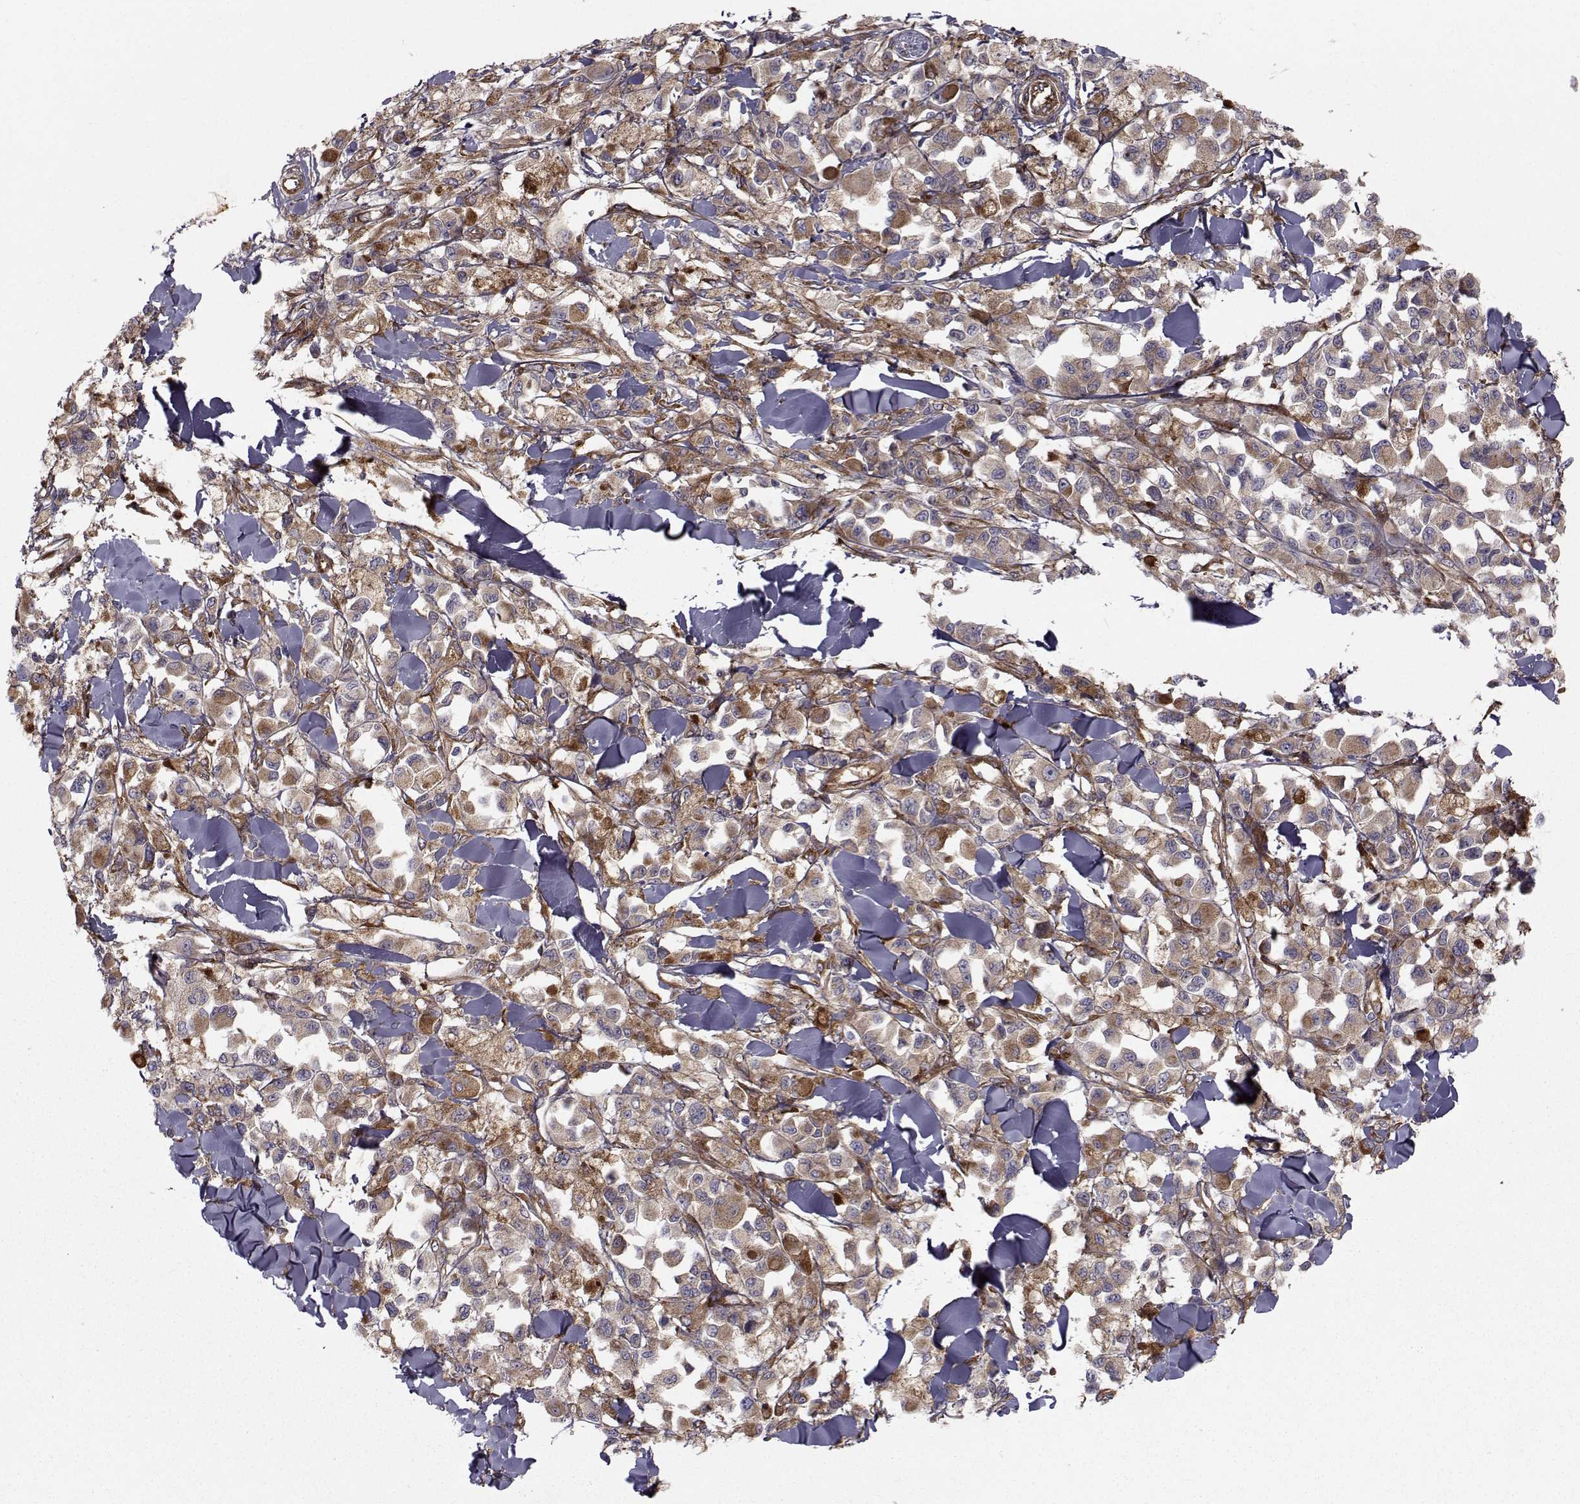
{"staining": {"intensity": "strong", "quantity": ">75%", "location": "cytoplasmic/membranous"}, "tissue": "melanoma", "cell_type": "Tumor cells", "image_type": "cancer", "snomed": [{"axis": "morphology", "description": "Malignant melanoma, NOS"}, {"axis": "topography", "description": "Skin"}], "caption": "Immunohistochemical staining of melanoma exhibits high levels of strong cytoplasmic/membranous positivity in about >75% of tumor cells.", "gene": "TRIP10", "patient": {"sex": "female", "age": 58}}